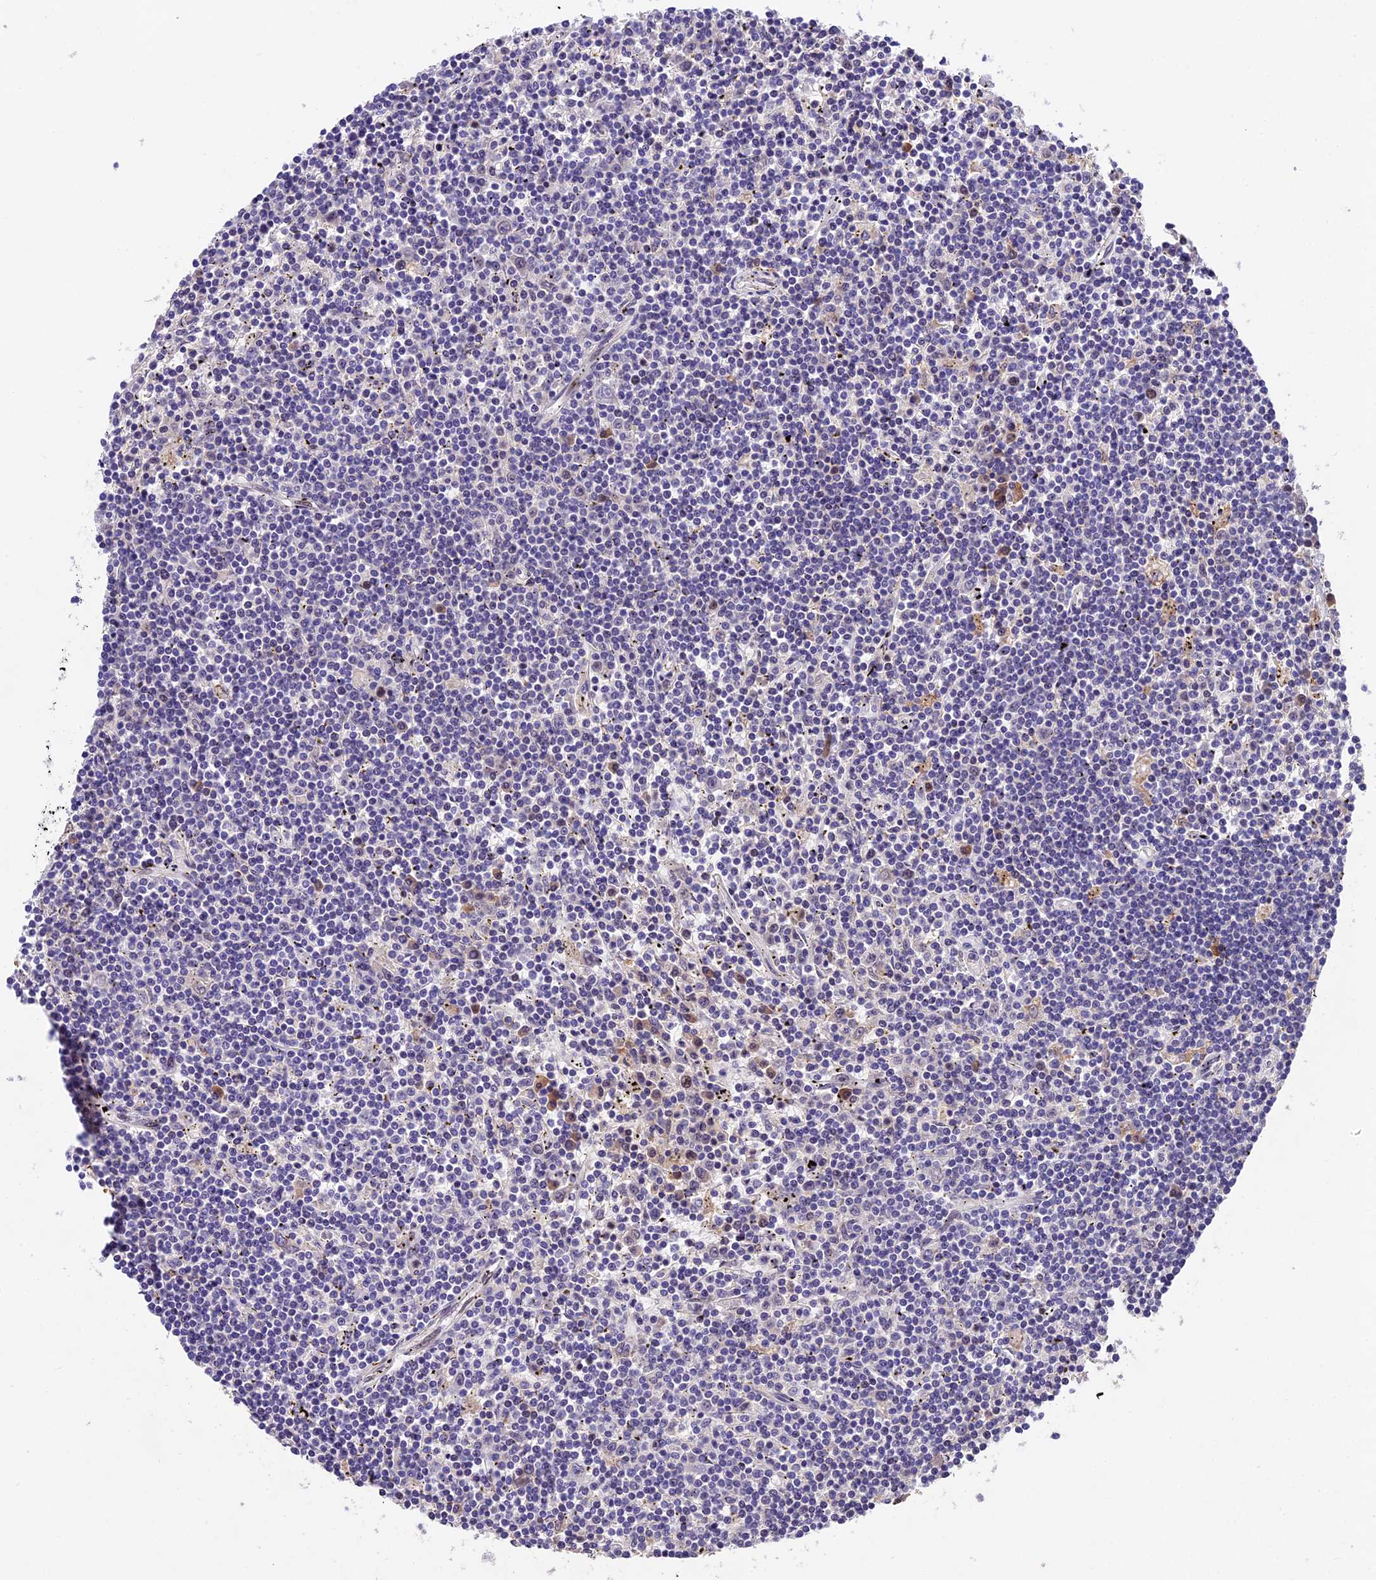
{"staining": {"intensity": "negative", "quantity": "none", "location": "none"}, "tissue": "lymphoma", "cell_type": "Tumor cells", "image_type": "cancer", "snomed": [{"axis": "morphology", "description": "Malignant lymphoma, non-Hodgkin's type, Low grade"}, {"axis": "topography", "description": "Spleen"}], "caption": "A histopathology image of human low-grade malignant lymphoma, non-Hodgkin's type is negative for staining in tumor cells.", "gene": "CCSER1", "patient": {"sex": "male", "age": 76}}